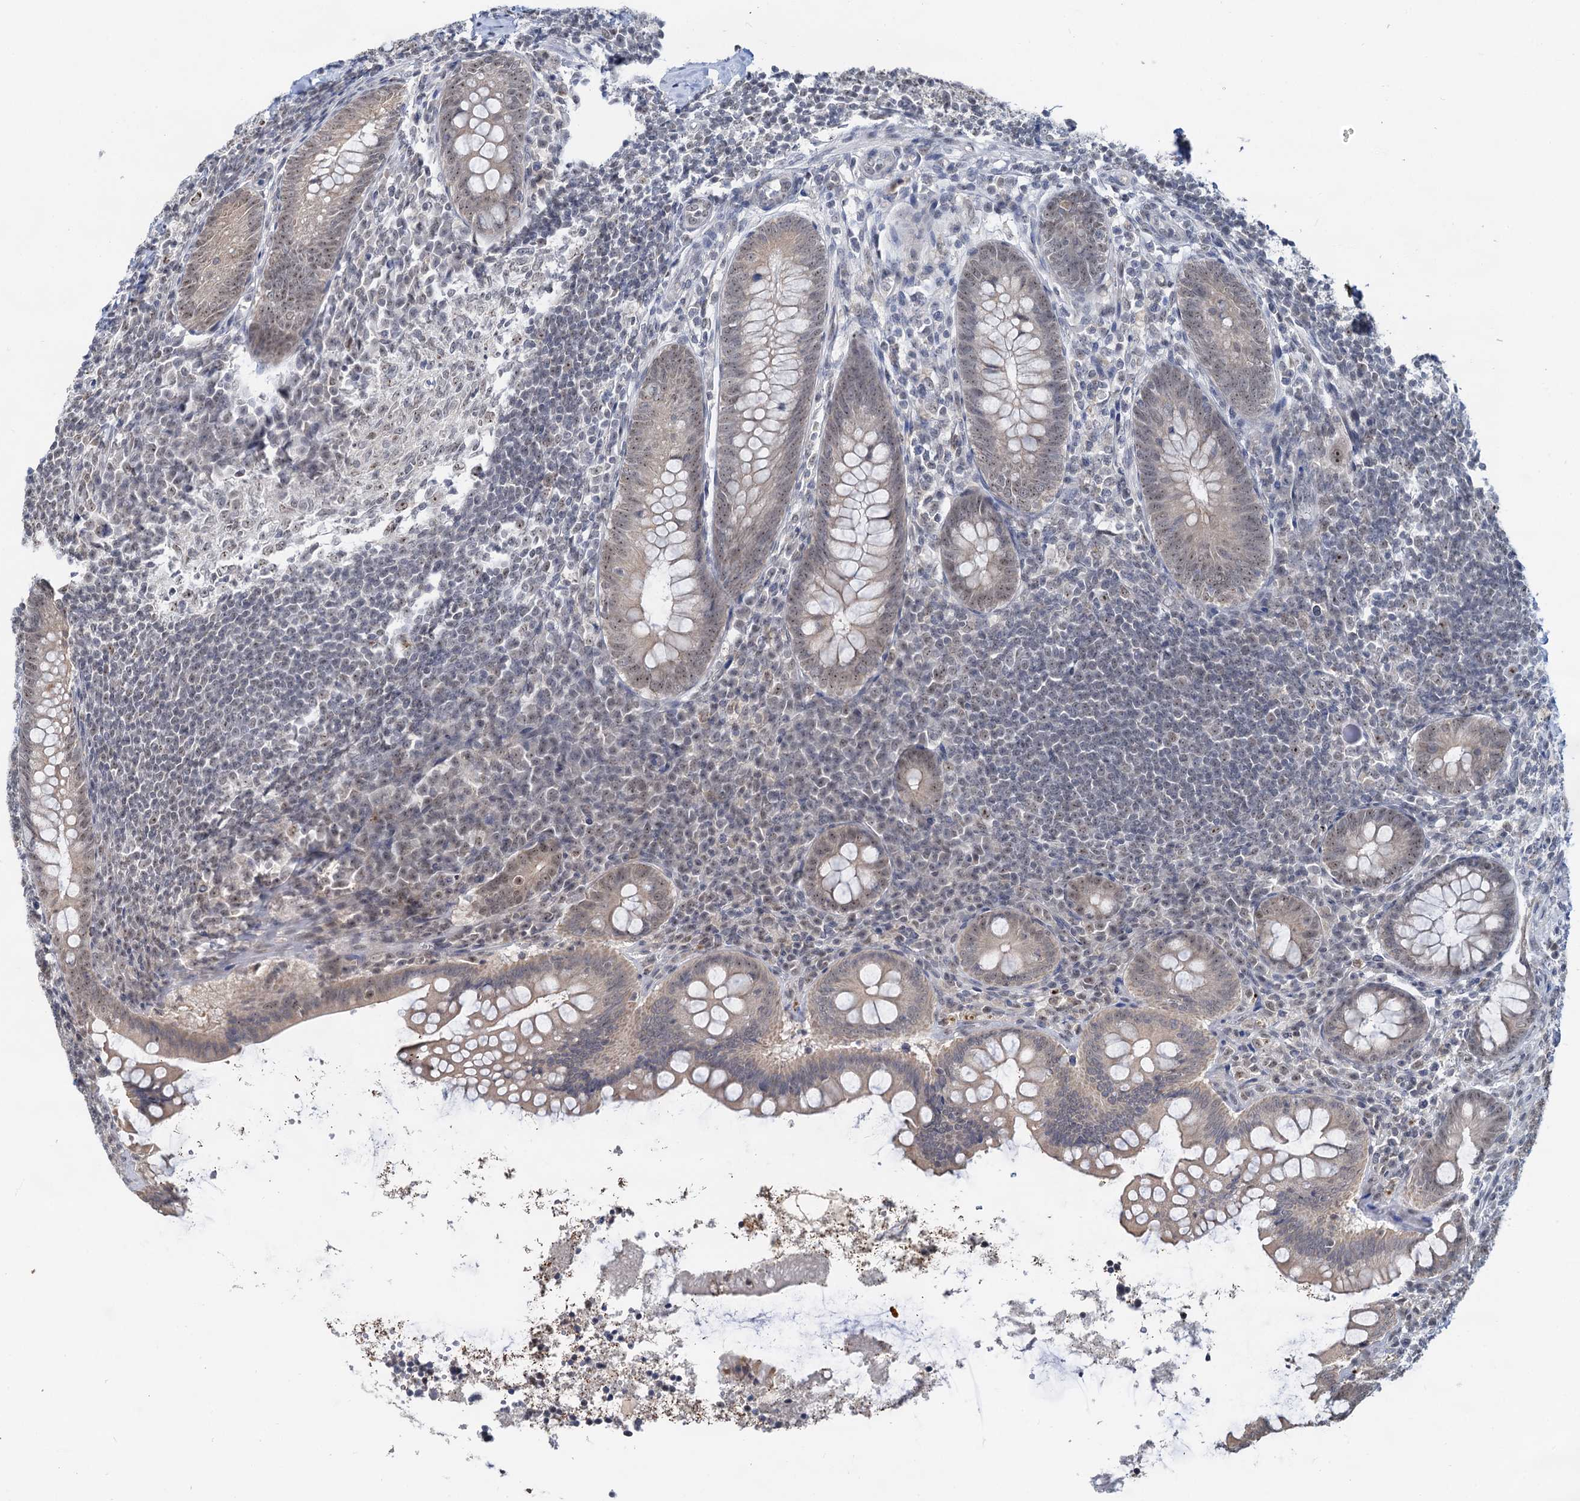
{"staining": {"intensity": "weak", "quantity": "<25%", "location": "cytoplasmic/membranous"}, "tissue": "appendix", "cell_type": "Glandular cells", "image_type": "normal", "snomed": [{"axis": "morphology", "description": "Normal tissue, NOS"}, {"axis": "topography", "description": "Appendix"}], "caption": "An immunohistochemistry (IHC) micrograph of normal appendix is shown. There is no staining in glandular cells of appendix. (DAB (3,3'-diaminobenzidine) immunohistochemistry (IHC) visualized using brightfield microscopy, high magnification).", "gene": "NAT10", "patient": {"sex": "female", "age": 33}}